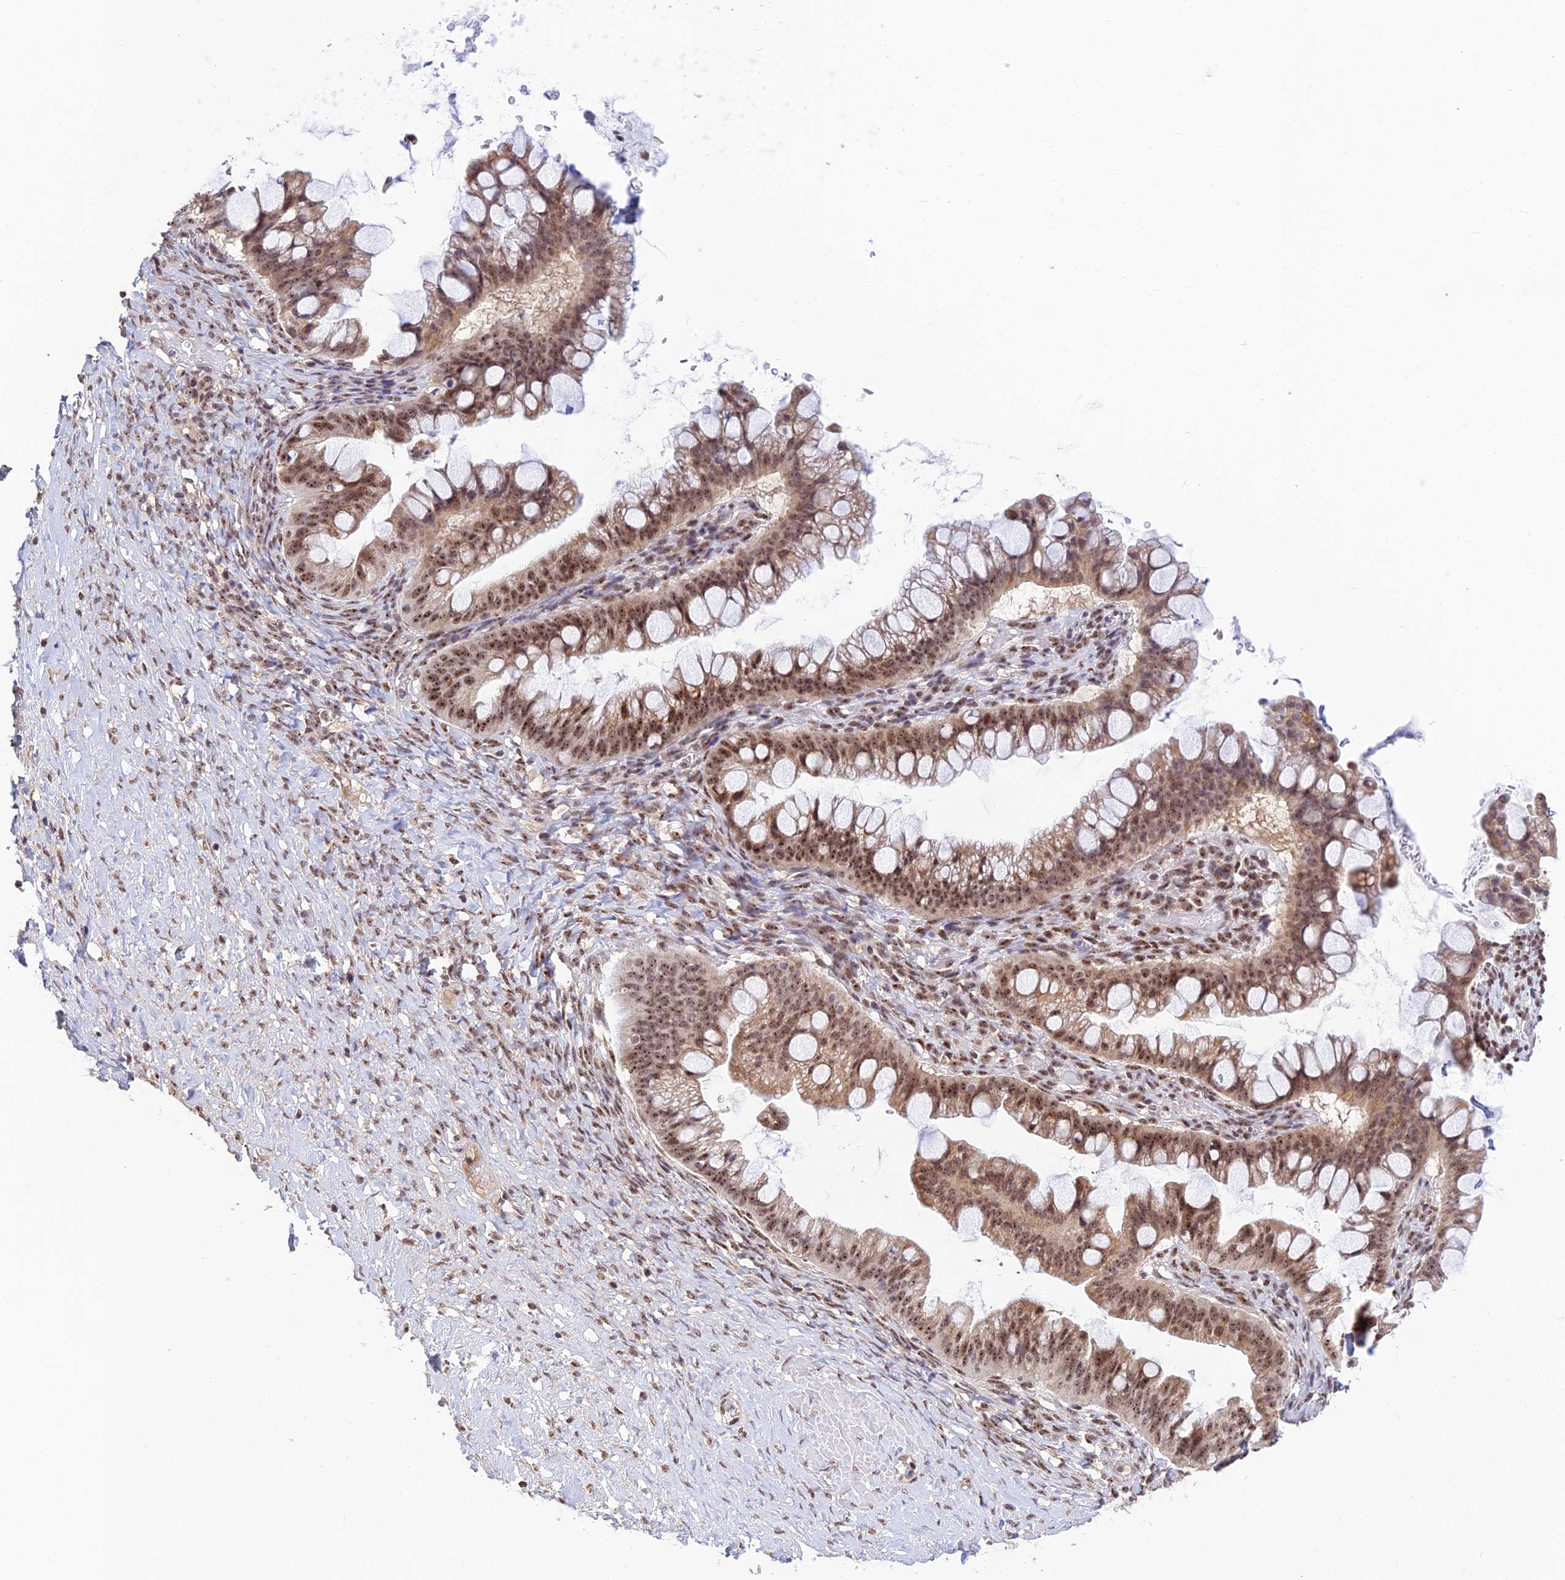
{"staining": {"intensity": "moderate", "quantity": ">75%", "location": "nuclear"}, "tissue": "ovarian cancer", "cell_type": "Tumor cells", "image_type": "cancer", "snomed": [{"axis": "morphology", "description": "Cystadenocarcinoma, mucinous, NOS"}, {"axis": "topography", "description": "Ovary"}], "caption": "DAB (3,3'-diaminobenzidine) immunohistochemical staining of human mucinous cystadenocarcinoma (ovarian) shows moderate nuclear protein expression in about >75% of tumor cells. (DAB IHC, brown staining for protein, blue staining for nuclei).", "gene": "POLR1G", "patient": {"sex": "female", "age": 73}}